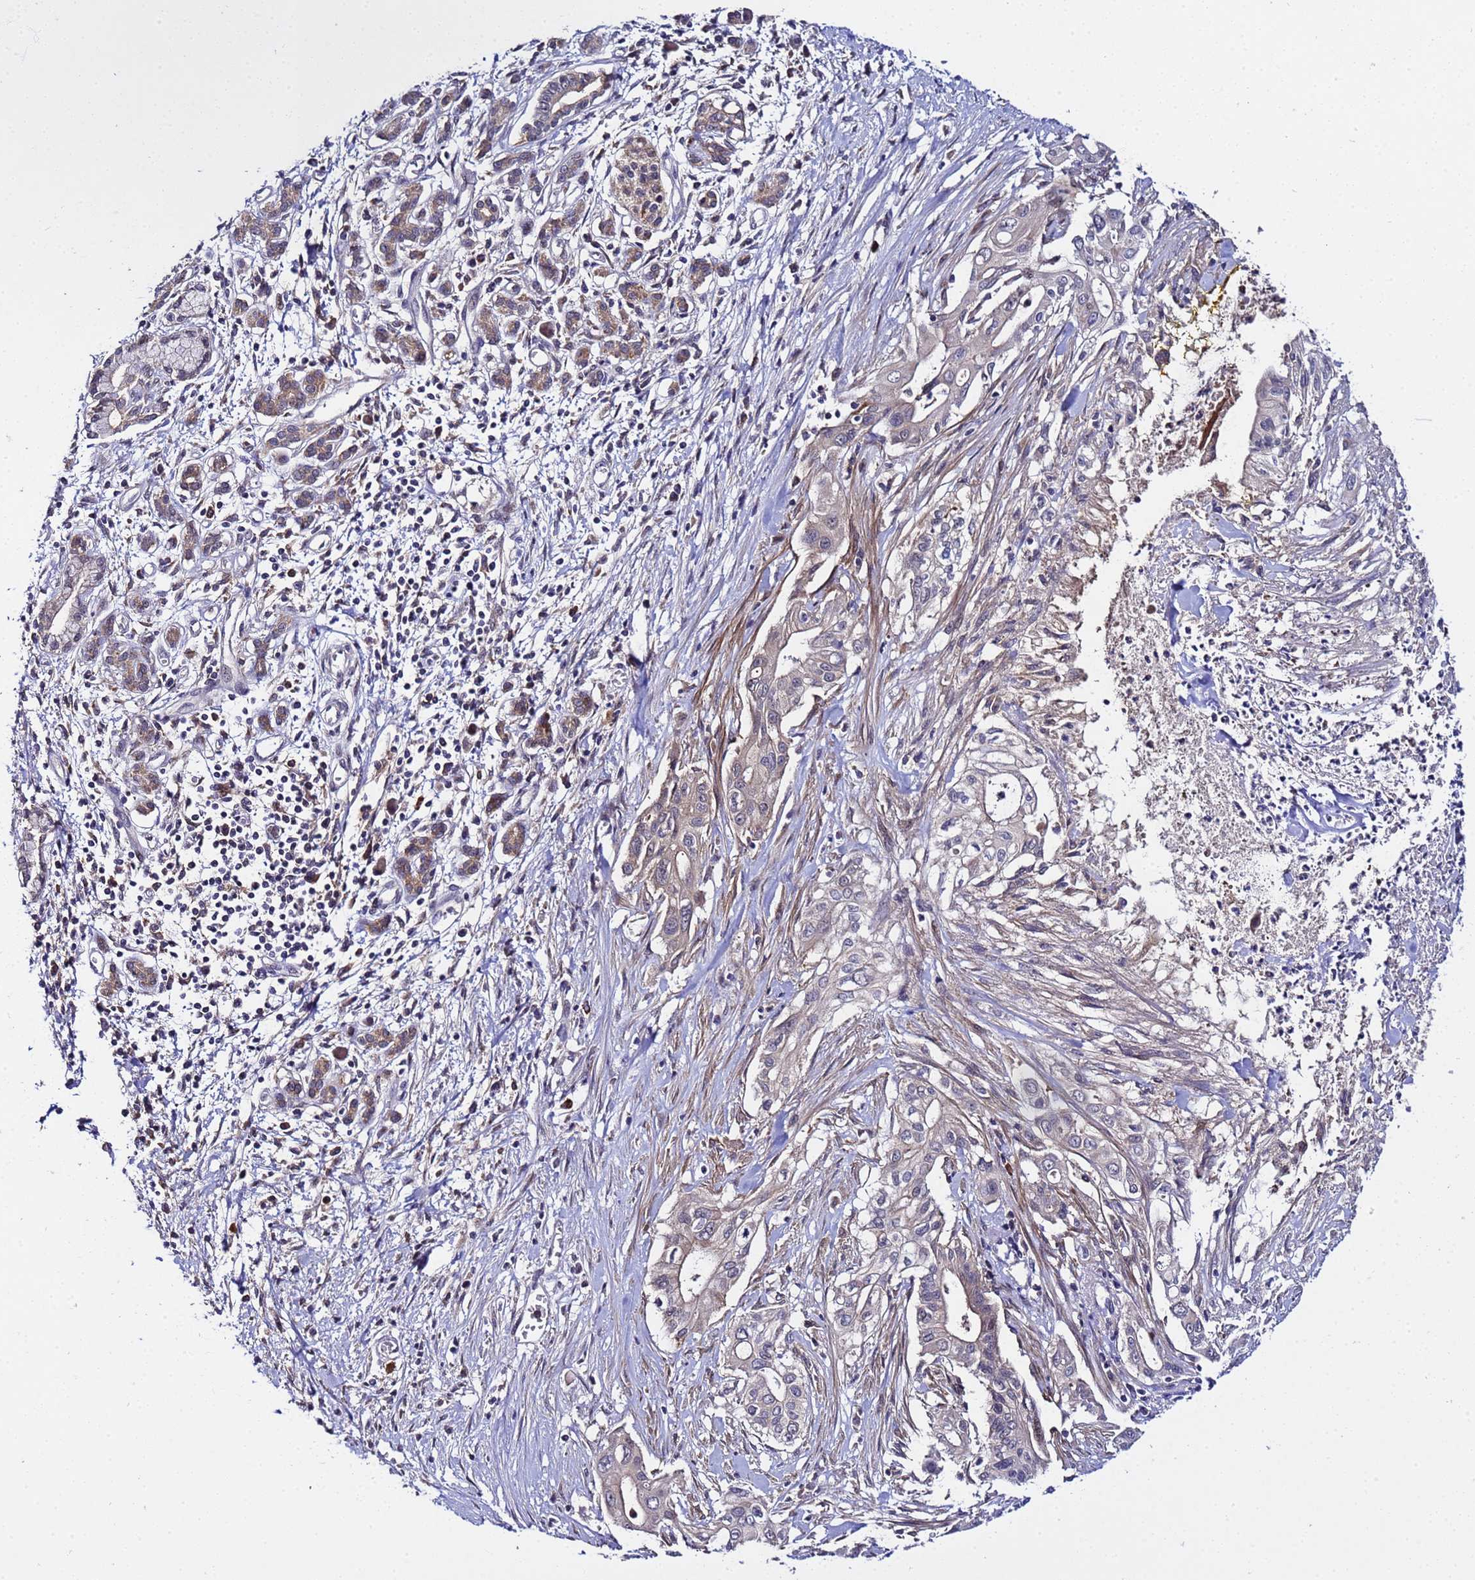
{"staining": {"intensity": "weak", "quantity": "<25%", "location": "cytoplasmic/membranous"}, "tissue": "pancreatic cancer", "cell_type": "Tumor cells", "image_type": "cancer", "snomed": [{"axis": "morphology", "description": "Adenocarcinoma, NOS"}, {"axis": "topography", "description": "Pancreas"}], "caption": "DAB immunohistochemical staining of human adenocarcinoma (pancreatic) displays no significant positivity in tumor cells.", "gene": "PLXDC2", "patient": {"sex": "male", "age": 58}}